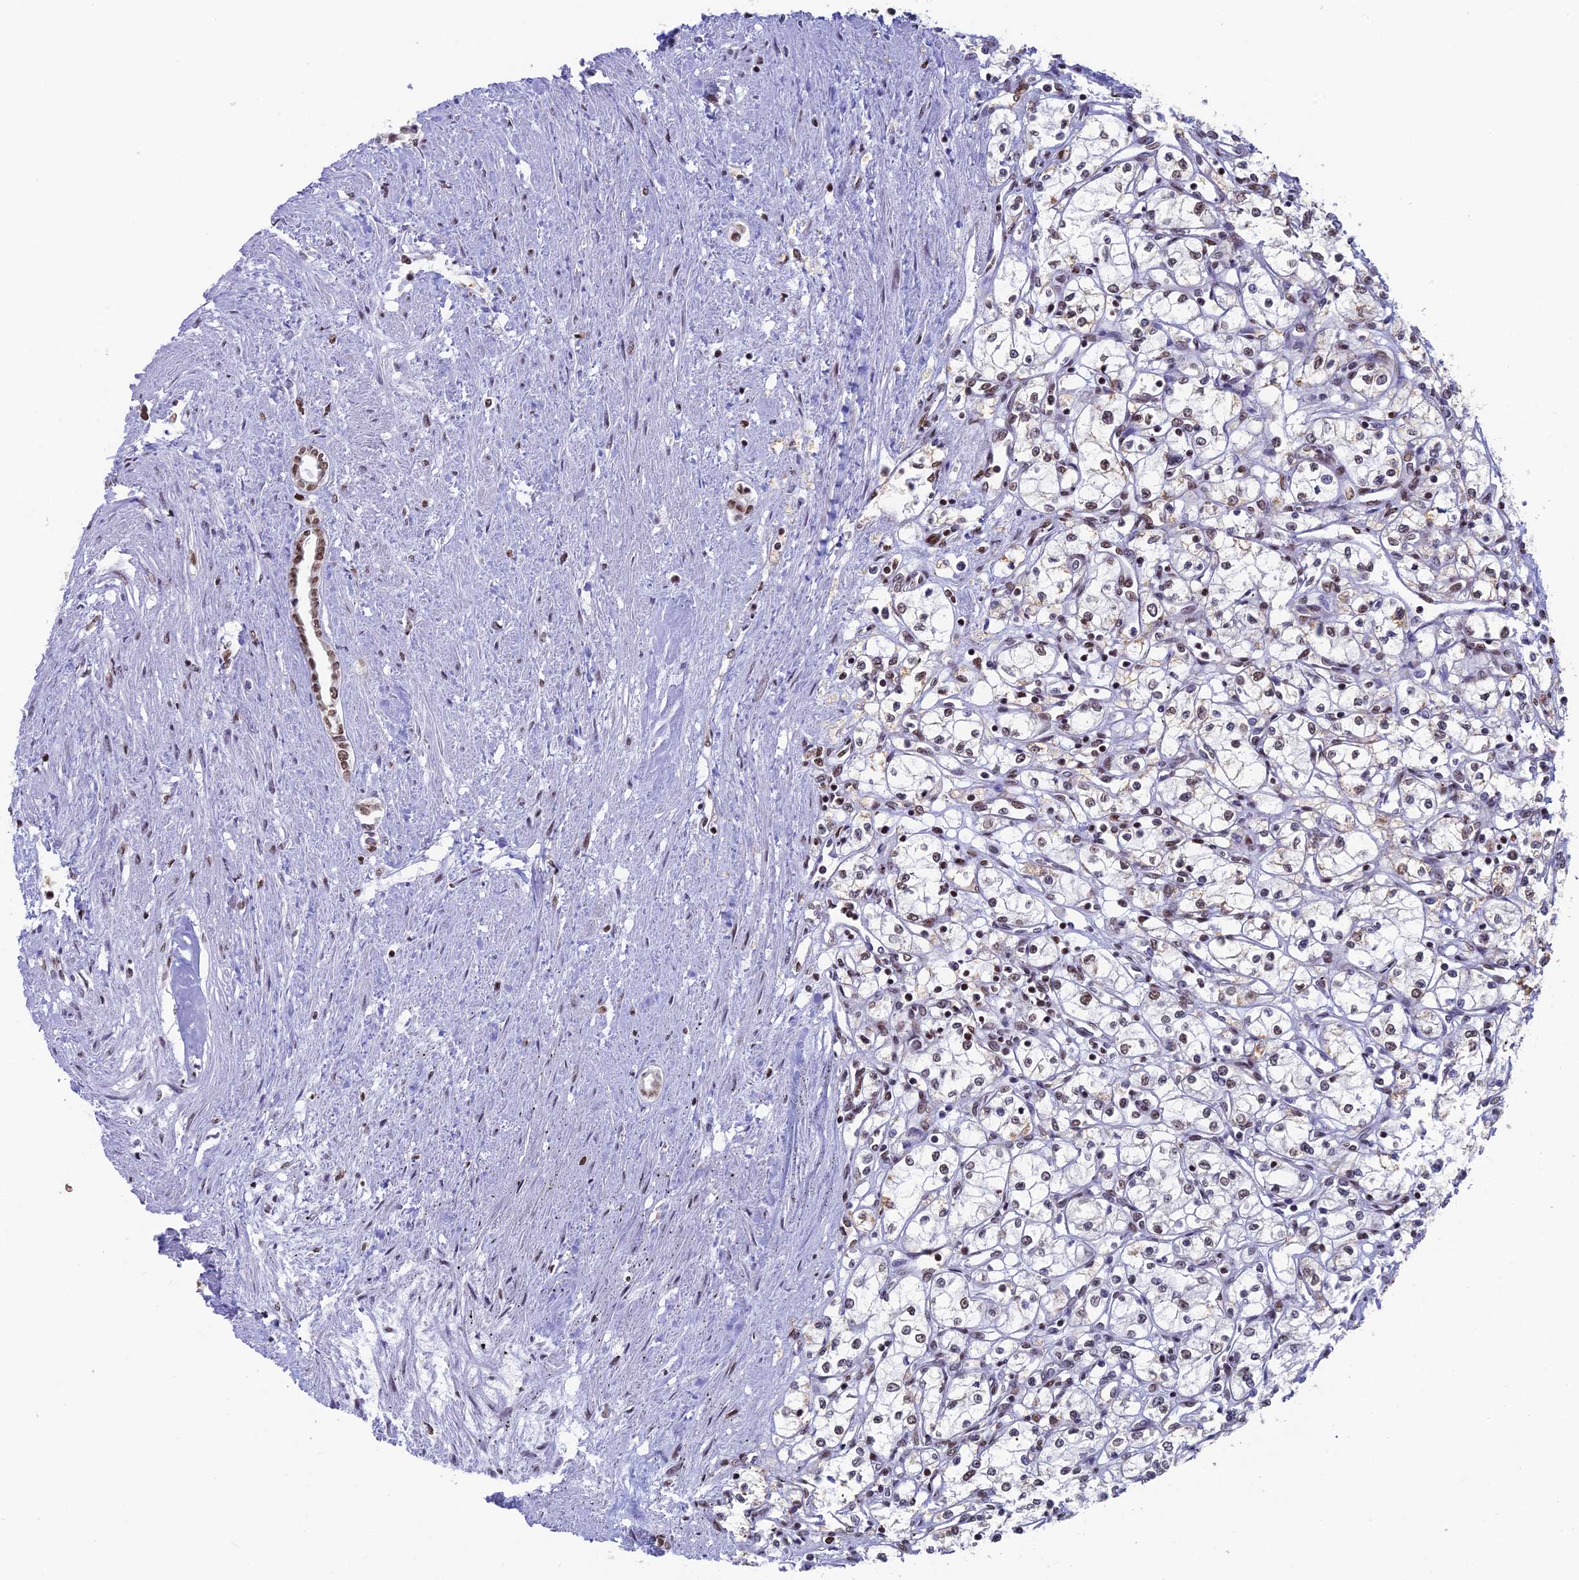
{"staining": {"intensity": "weak", "quantity": ">75%", "location": "nuclear"}, "tissue": "renal cancer", "cell_type": "Tumor cells", "image_type": "cancer", "snomed": [{"axis": "morphology", "description": "Adenocarcinoma, NOS"}, {"axis": "topography", "description": "Kidney"}], "caption": "This is a histology image of IHC staining of renal cancer, which shows weak positivity in the nuclear of tumor cells.", "gene": "EEF1AKMT3", "patient": {"sex": "male", "age": 59}}